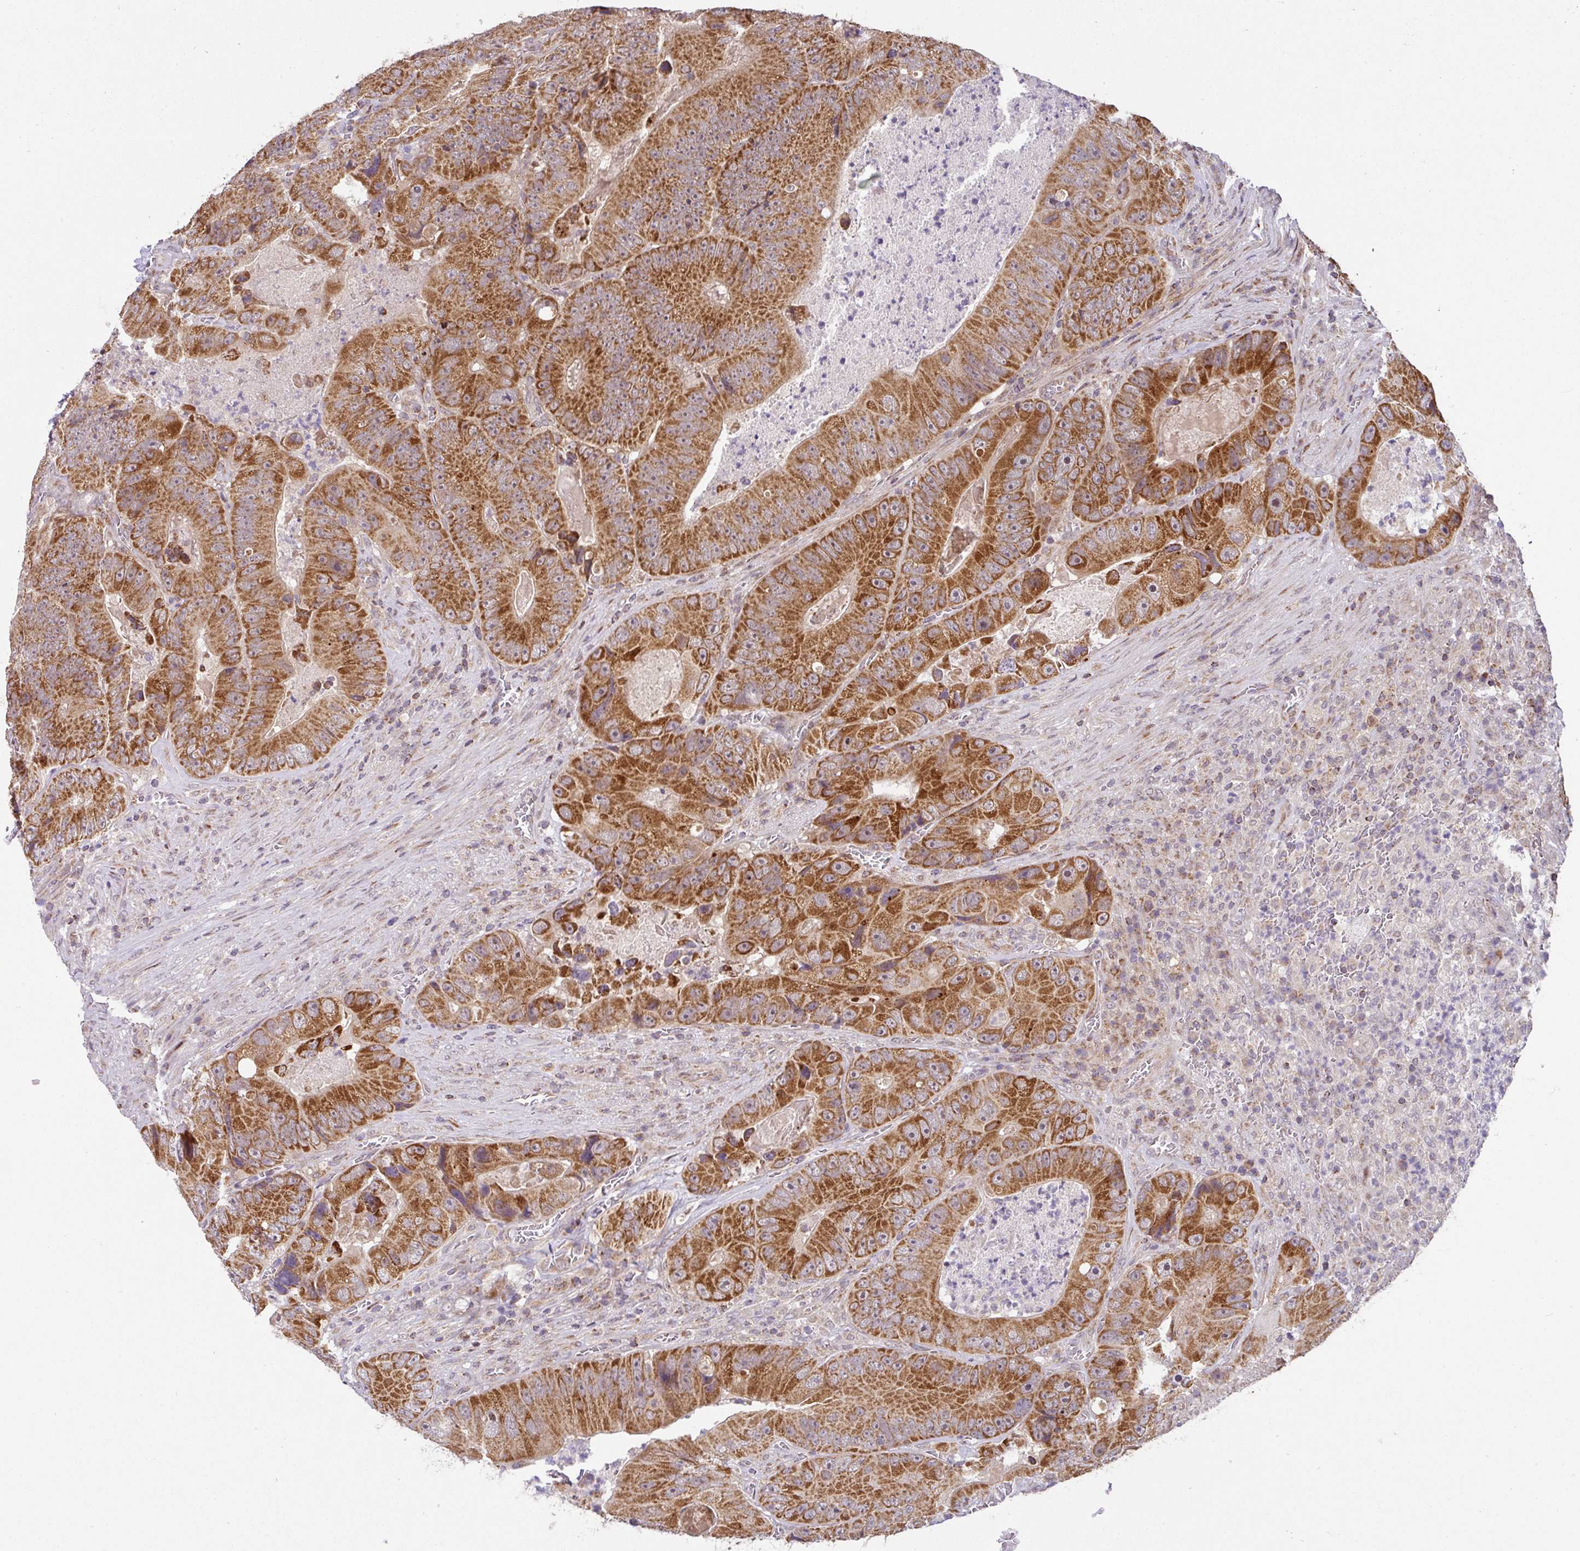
{"staining": {"intensity": "strong", "quantity": ">75%", "location": "cytoplasmic/membranous"}, "tissue": "colorectal cancer", "cell_type": "Tumor cells", "image_type": "cancer", "snomed": [{"axis": "morphology", "description": "Adenocarcinoma, NOS"}, {"axis": "topography", "description": "Colon"}], "caption": "Protein staining of colorectal adenocarcinoma tissue reveals strong cytoplasmic/membranous expression in about >75% of tumor cells.", "gene": "SARS2", "patient": {"sex": "female", "age": 86}}